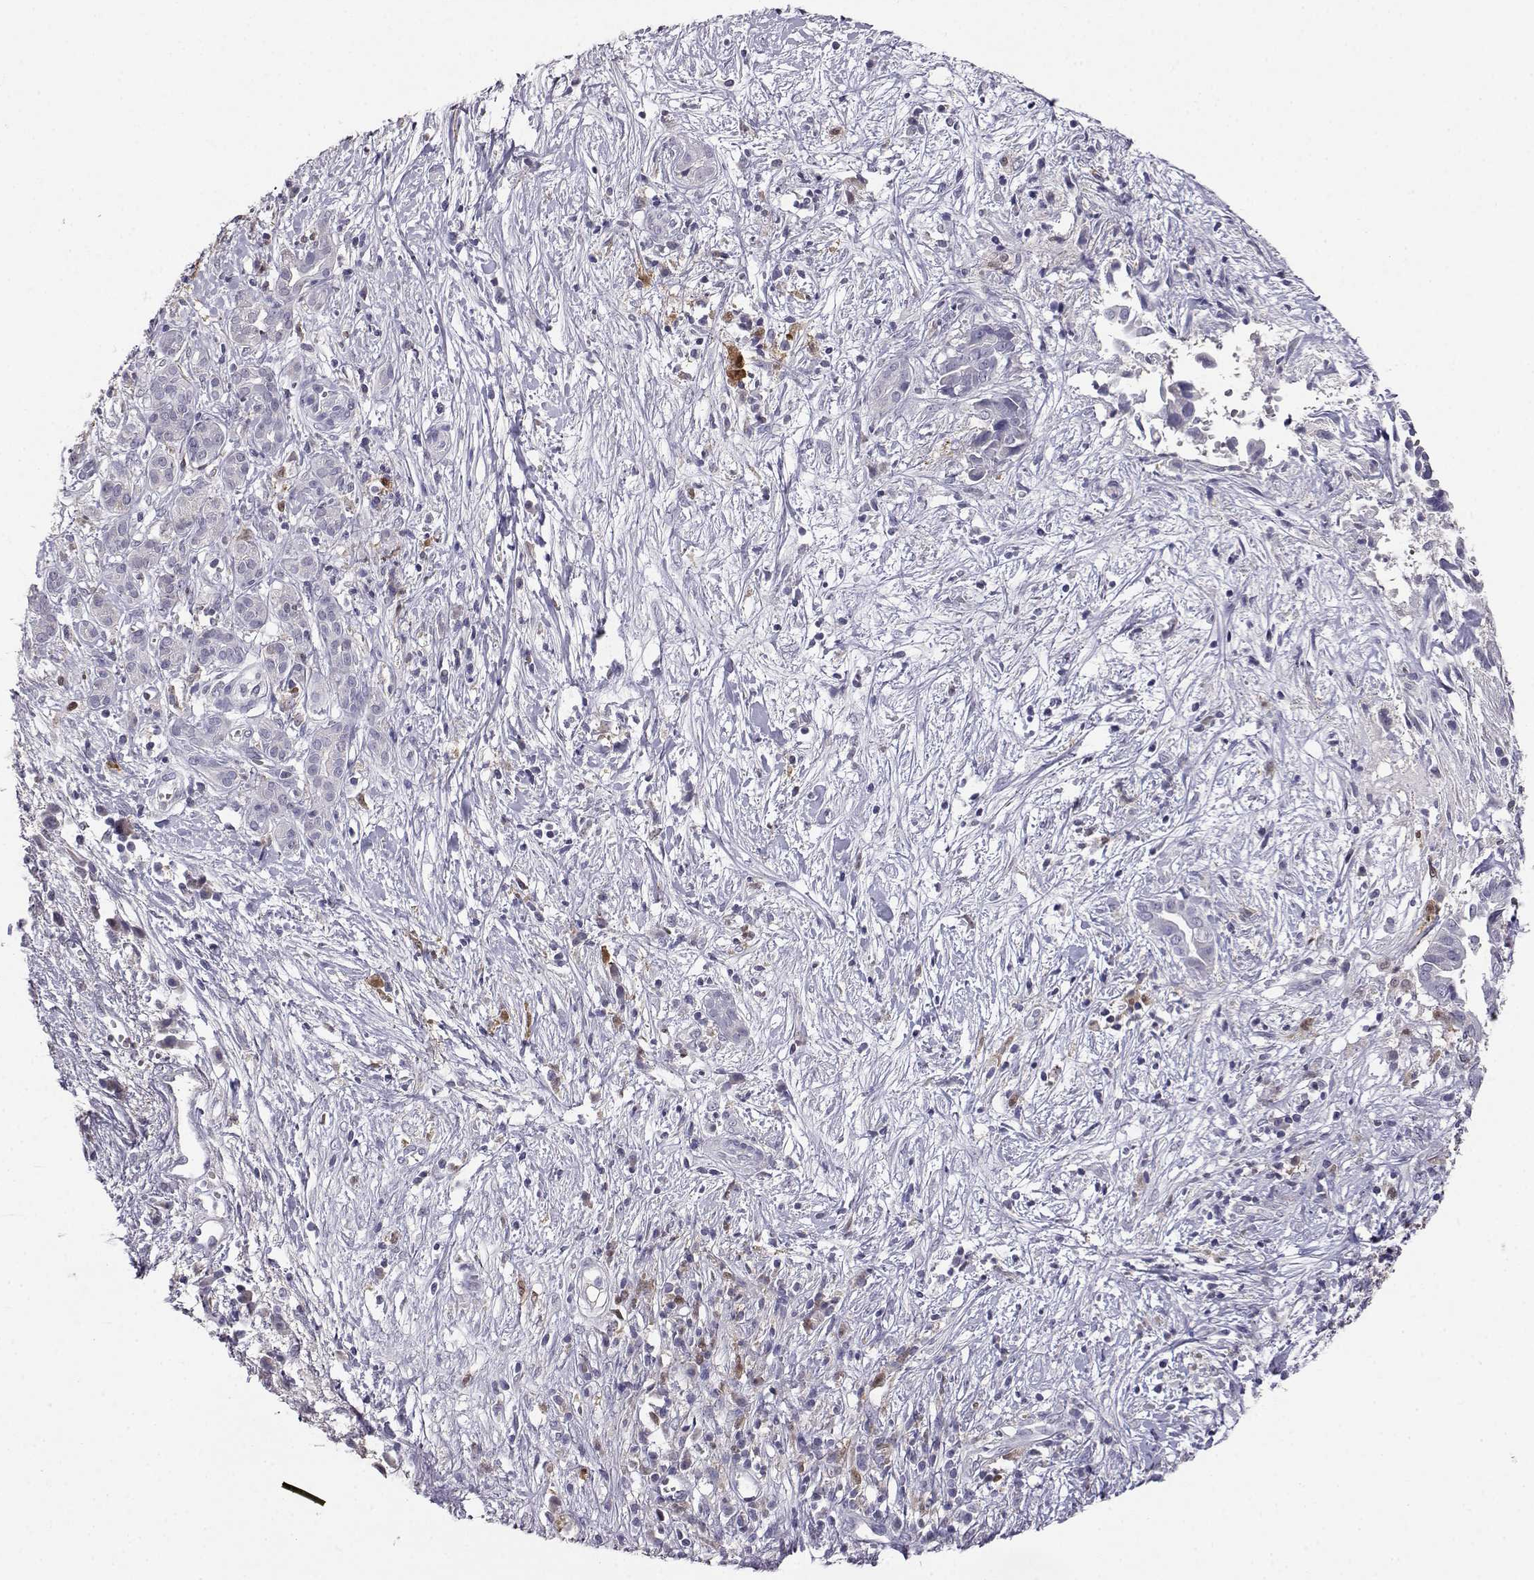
{"staining": {"intensity": "negative", "quantity": "none", "location": "none"}, "tissue": "pancreatic cancer", "cell_type": "Tumor cells", "image_type": "cancer", "snomed": [{"axis": "morphology", "description": "Adenocarcinoma, NOS"}, {"axis": "topography", "description": "Pancreas"}], "caption": "Photomicrograph shows no protein positivity in tumor cells of pancreatic cancer (adenocarcinoma) tissue.", "gene": "AKR1B1", "patient": {"sex": "male", "age": 61}}